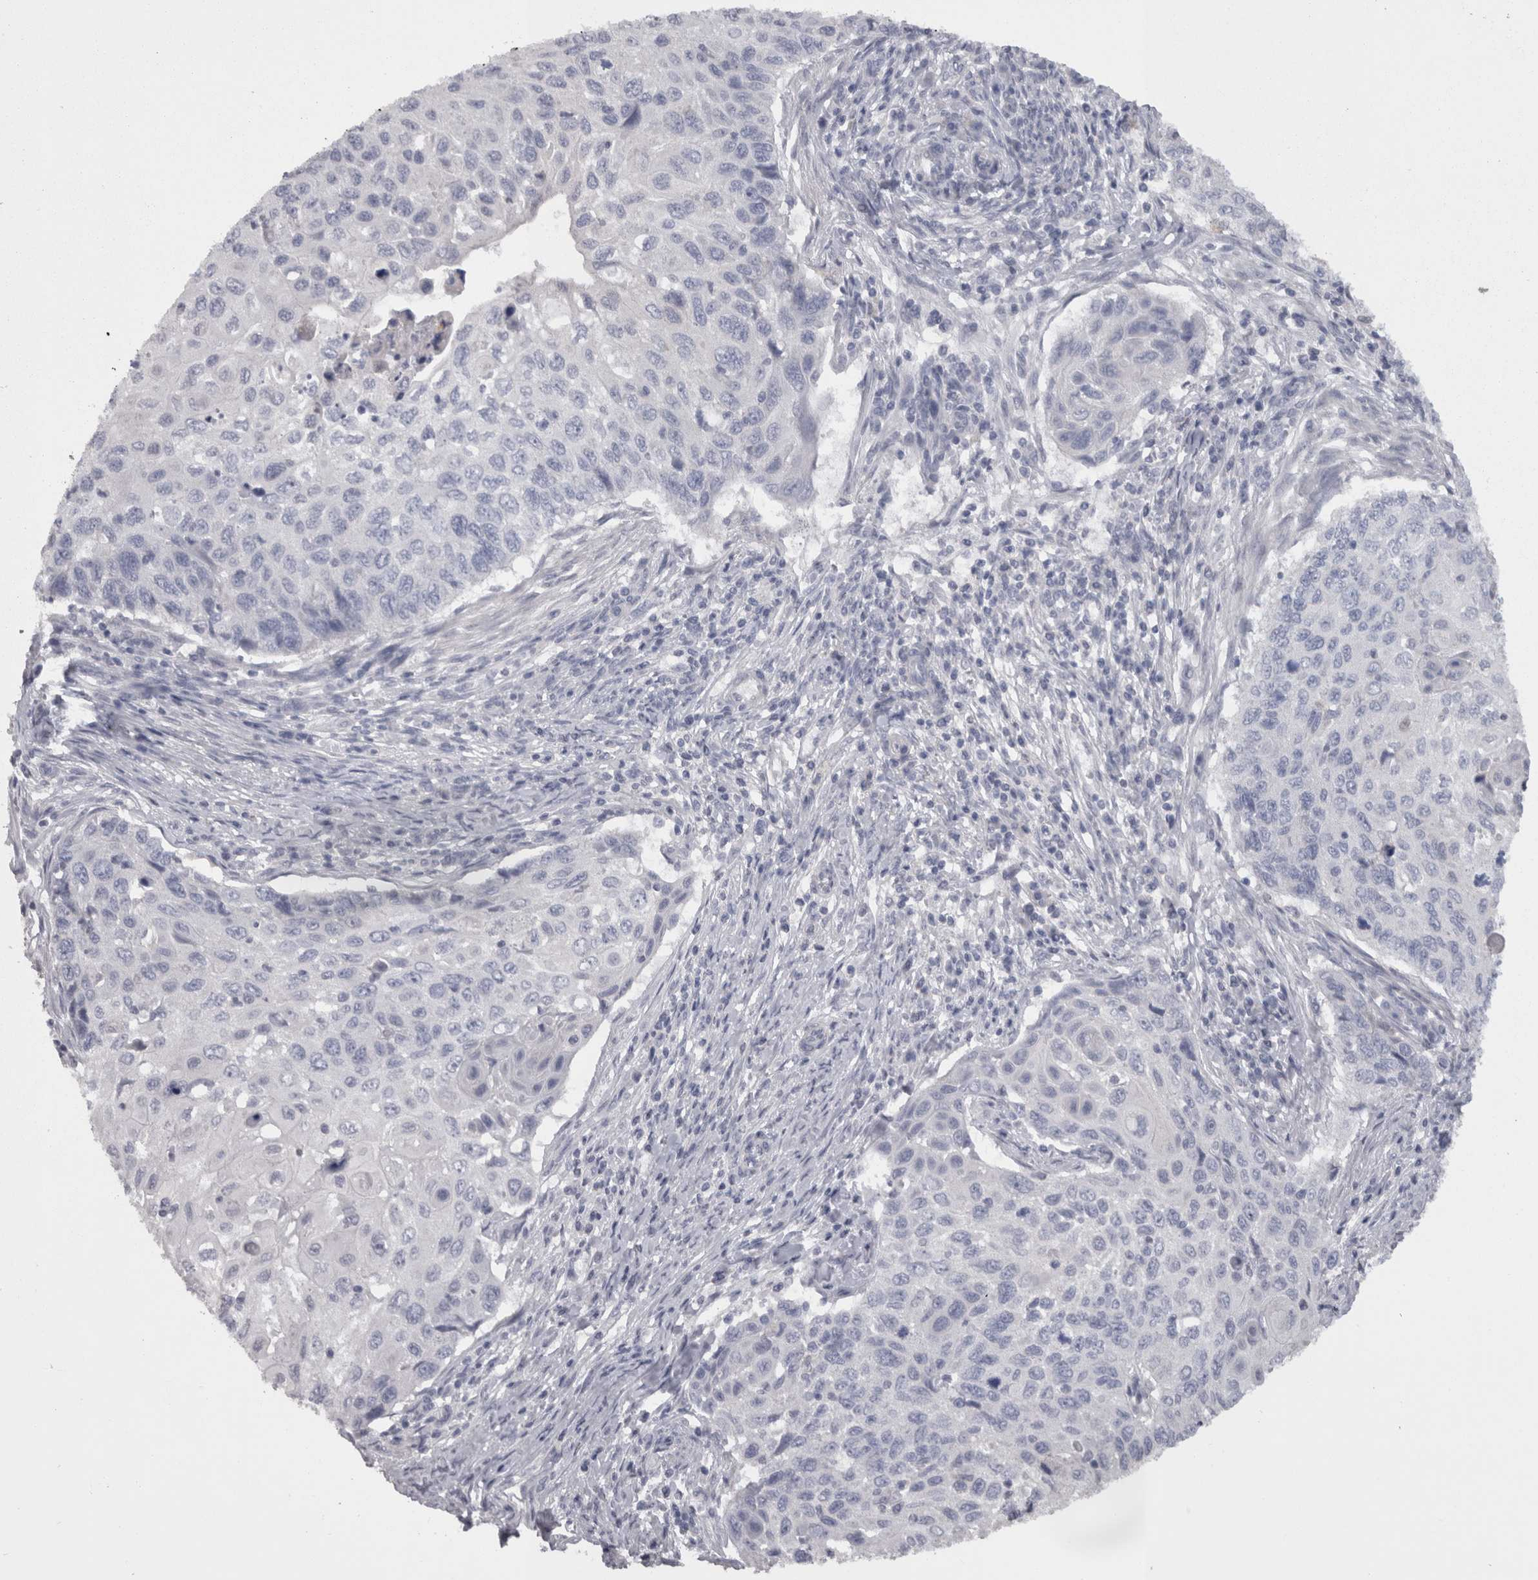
{"staining": {"intensity": "negative", "quantity": "none", "location": "none"}, "tissue": "cervical cancer", "cell_type": "Tumor cells", "image_type": "cancer", "snomed": [{"axis": "morphology", "description": "Squamous cell carcinoma, NOS"}, {"axis": "topography", "description": "Cervix"}], "caption": "Immunohistochemistry (IHC) of cervical cancer reveals no positivity in tumor cells. The staining is performed using DAB (3,3'-diaminobenzidine) brown chromogen with nuclei counter-stained in using hematoxylin.", "gene": "CAMK2D", "patient": {"sex": "female", "age": 70}}